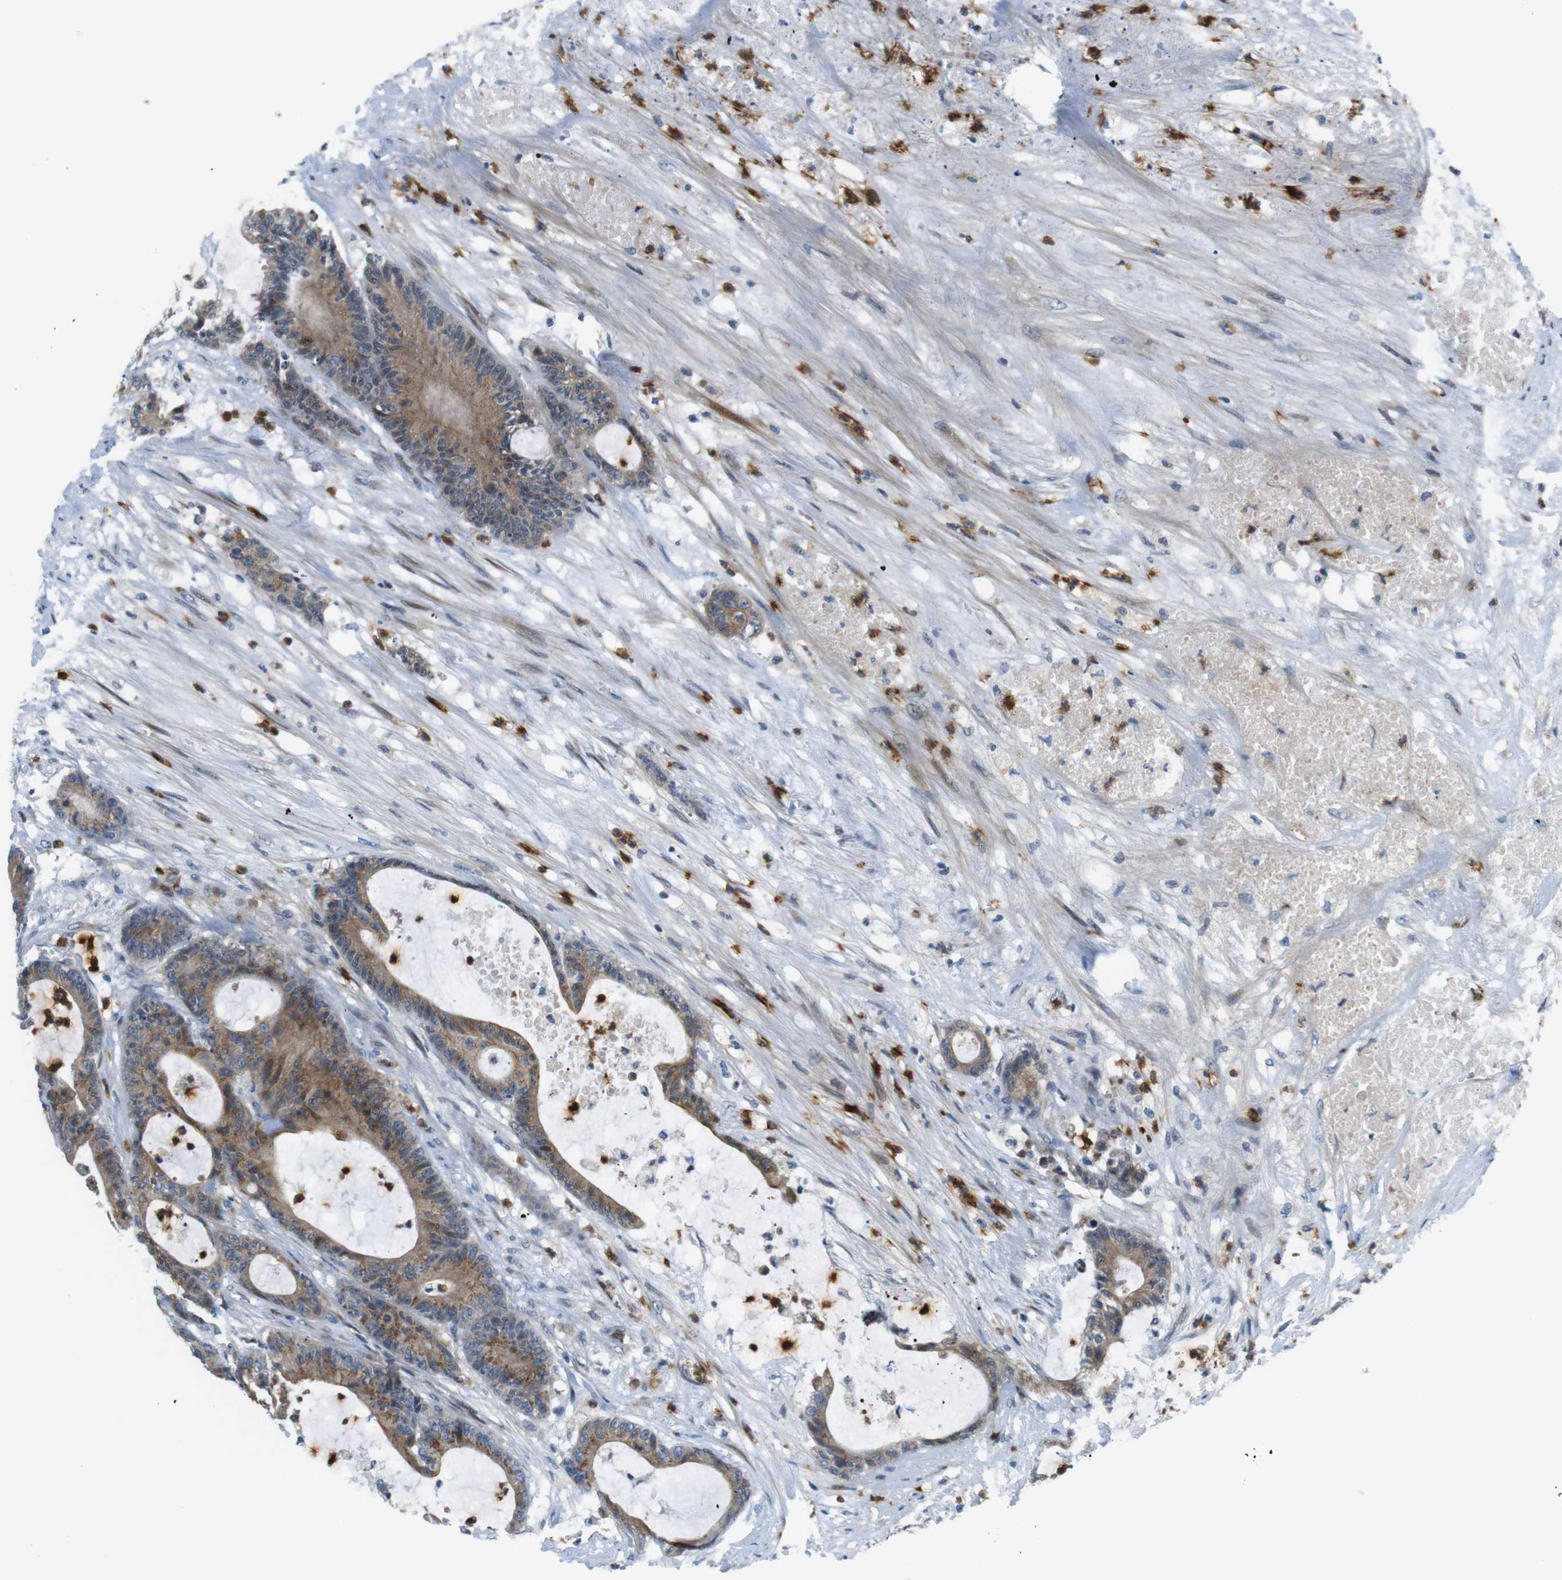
{"staining": {"intensity": "moderate", "quantity": ">75%", "location": "cytoplasmic/membranous"}, "tissue": "colorectal cancer", "cell_type": "Tumor cells", "image_type": "cancer", "snomed": [{"axis": "morphology", "description": "Adenocarcinoma, NOS"}, {"axis": "topography", "description": "Colon"}], "caption": "High-magnification brightfield microscopy of colorectal cancer stained with DAB (3,3'-diaminobenzidine) (brown) and counterstained with hematoxylin (blue). tumor cells exhibit moderate cytoplasmic/membranous positivity is identified in approximately>75% of cells. Nuclei are stained in blue.", "gene": "ZDHHC3", "patient": {"sex": "female", "age": 84}}